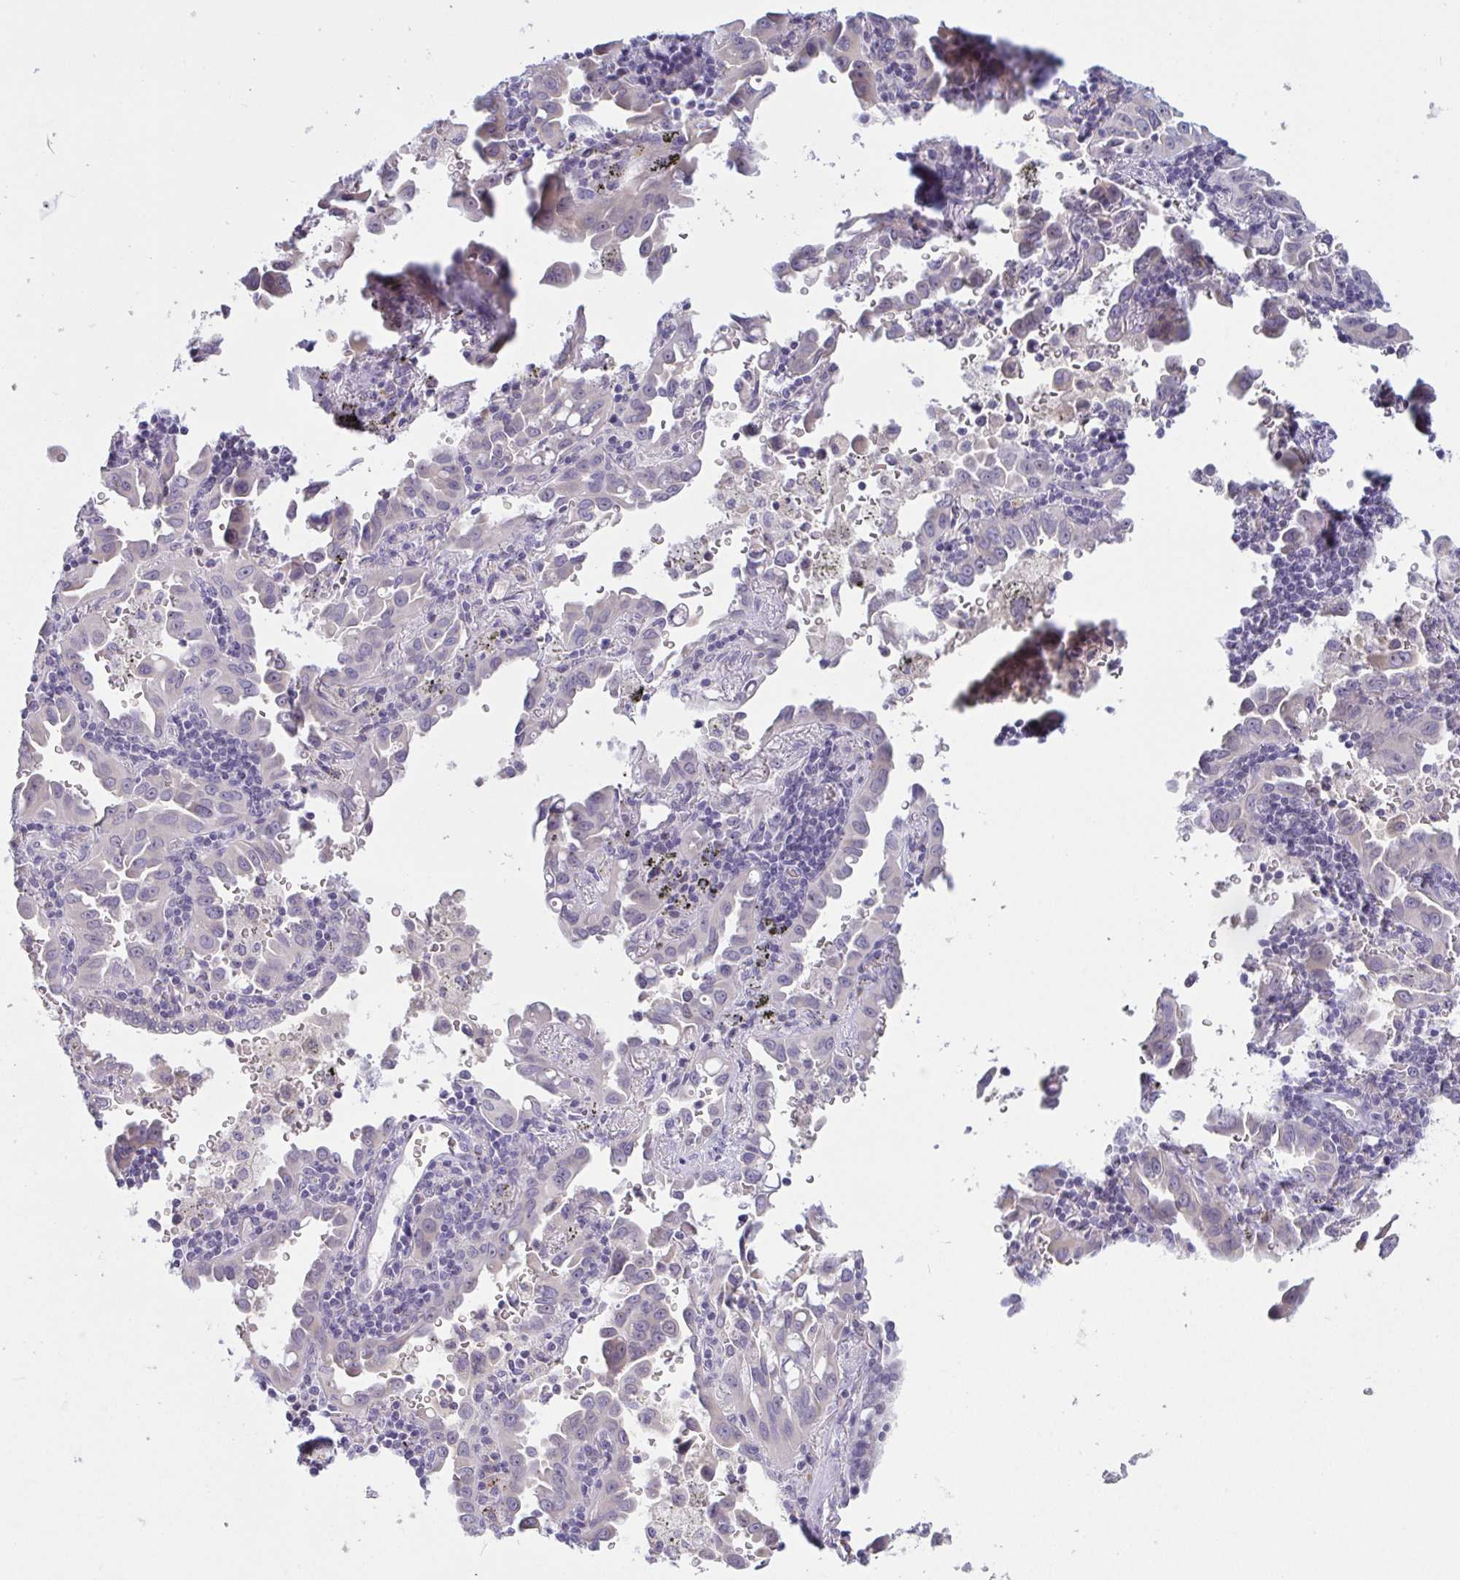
{"staining": {"intensity": "negative", "quantity": "none", "location": "none"}, "tissue": "lung cancer", "cell_type": "Tumor cells", "image_type": "cancer", "snomed": [{"axis": "morphology", "description": "Adenocarcinoma, NOS"}, {"axis": "topography", "description": "Lung"}], "caption": "DAB (3,3'-diaminobenzidine) immunohistochemical staining of lung cancer exhibits no significant expression in tumor cells. (DAB immunohistochemistry (IHC) visualized using brightfield microscopy, high magnification).", "gene": "MYC", "patient": {"sex": "male", "age": 68}}